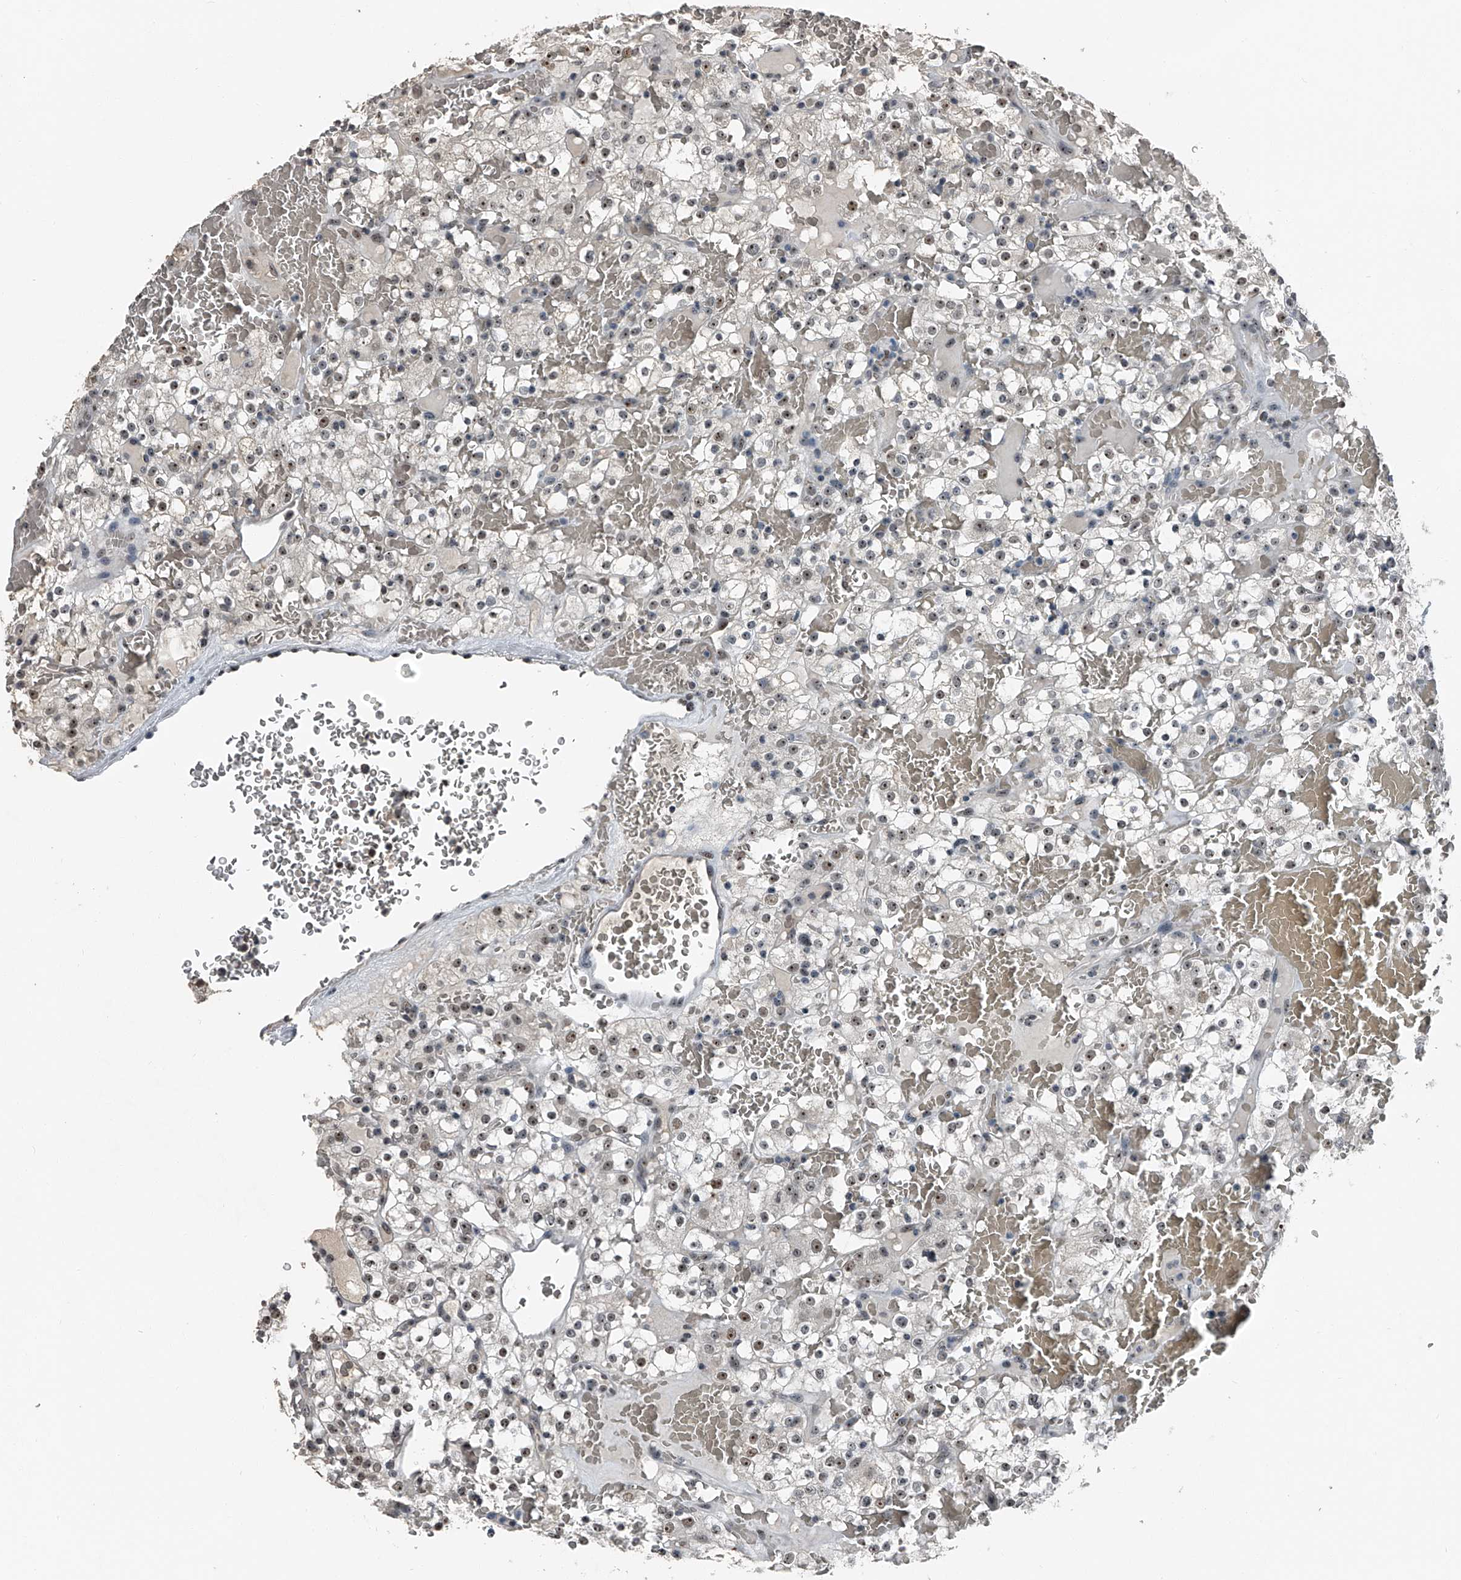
{"staining": {"intensity": "moderate", "quantity": "25%-75%", "location": "nuclear"}, "tissue": "renal cancer", "cell_type": "Tumor cells", "image_type": "cancer", "snomed": [{"axis": "morphology", "description": "Normal tissue, NOS"}, {"axis": "morphology", "description": "Adenocarcinoma, NOS"}, {"axis": "topography", "description": "Kidney"}], "caption": "Immunohistochemistry image of neoplastic tissue: human renal cancer (adenocarcinoma) stained using immunohistochemistry (IHC) displays medium levels of moderate protein expression localized specifically in the nuclear of tumor cells, appearing as a nuclear brown color.", "gene": "TCOF1", "patient": {"sex": "female", "age": 72}}